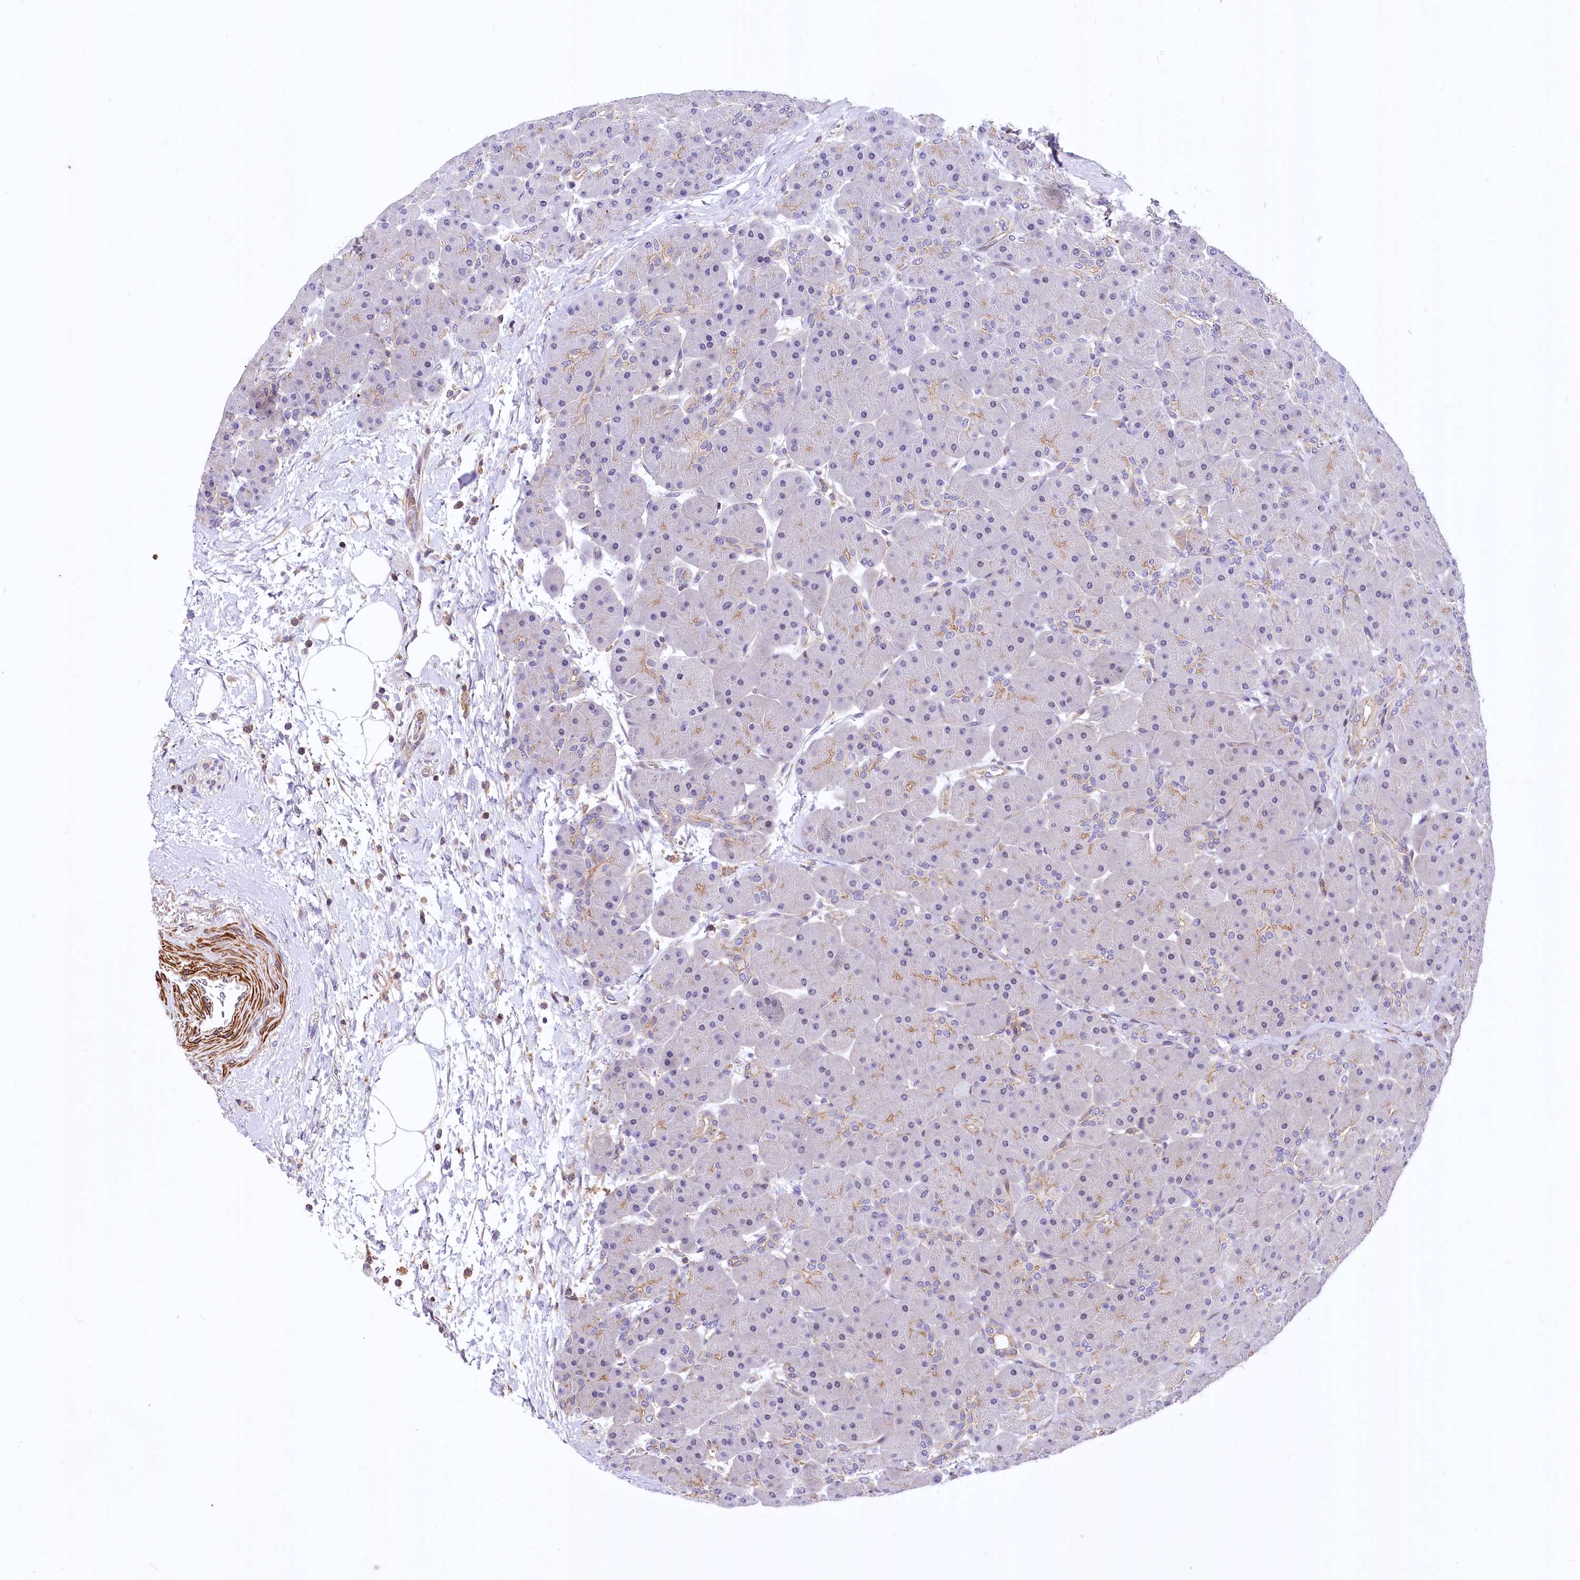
{"staining": {"intensity": "moderate", "quantity": "<25%", "location": "cytoplasmic/membranous"}, "tissue": "pancreas", "cell_type": "Exocrine glandular cells", "image_type": "normal", "snomed": [{"axis": "morphology", "description": "Normal tissue, NOS"}, {"axis": "topography", "description": "Pancreas"}], "caption": "Unremarkable pancreas was stained to show a protein in brown. There is low levels of moderate cytoplasmic/membranous positivity in approximately <25% of exocrine glandular cells. The protein of interest is shown in brown color, while the nuclei are stained blue.", "gene": "DPP3", "patient": {"sex": "male", "age": 66}}